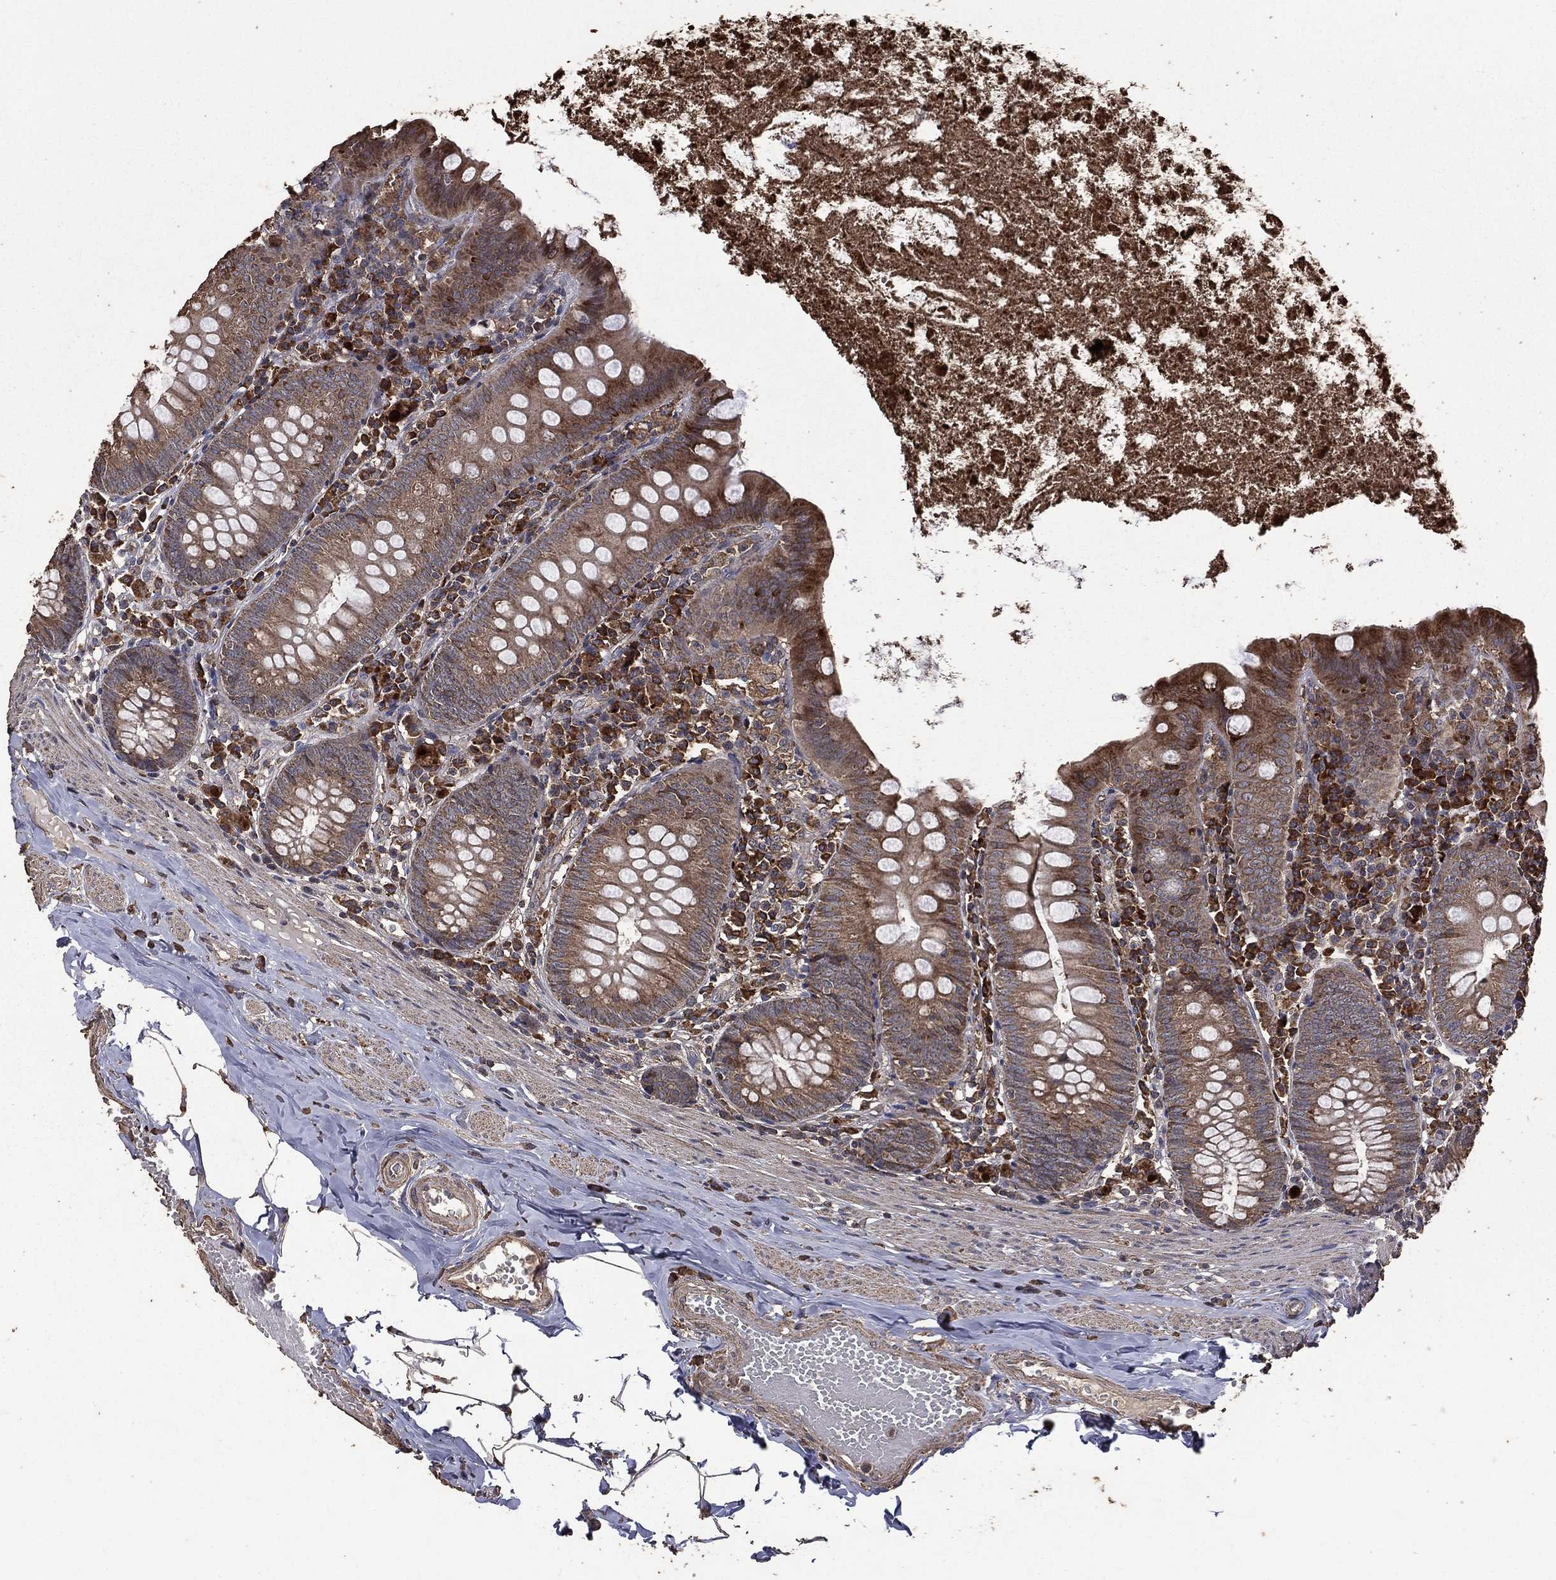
{"staining": {"intensity": "moderate", "quantity": ">75%", "location": "cytoplasmic/membranous"}, "tissue": "appendix", "cell_type": "Glandular cells", "image_type": "normal", "snomed": [{"axis": "morphology", "description": "Normal tissue, NOS"}, {"axis": "topography", "description": "Appendix"}], "caption": "IHC (DAB (3,3'-diaminobenzidine)) staining of unremarkable appendix reveals moderate cytoplasmic/membranous protein staining in about >75% of glandular cells.", "gene": "METTL27", "patient": {"sex": "female", "age": 82}}